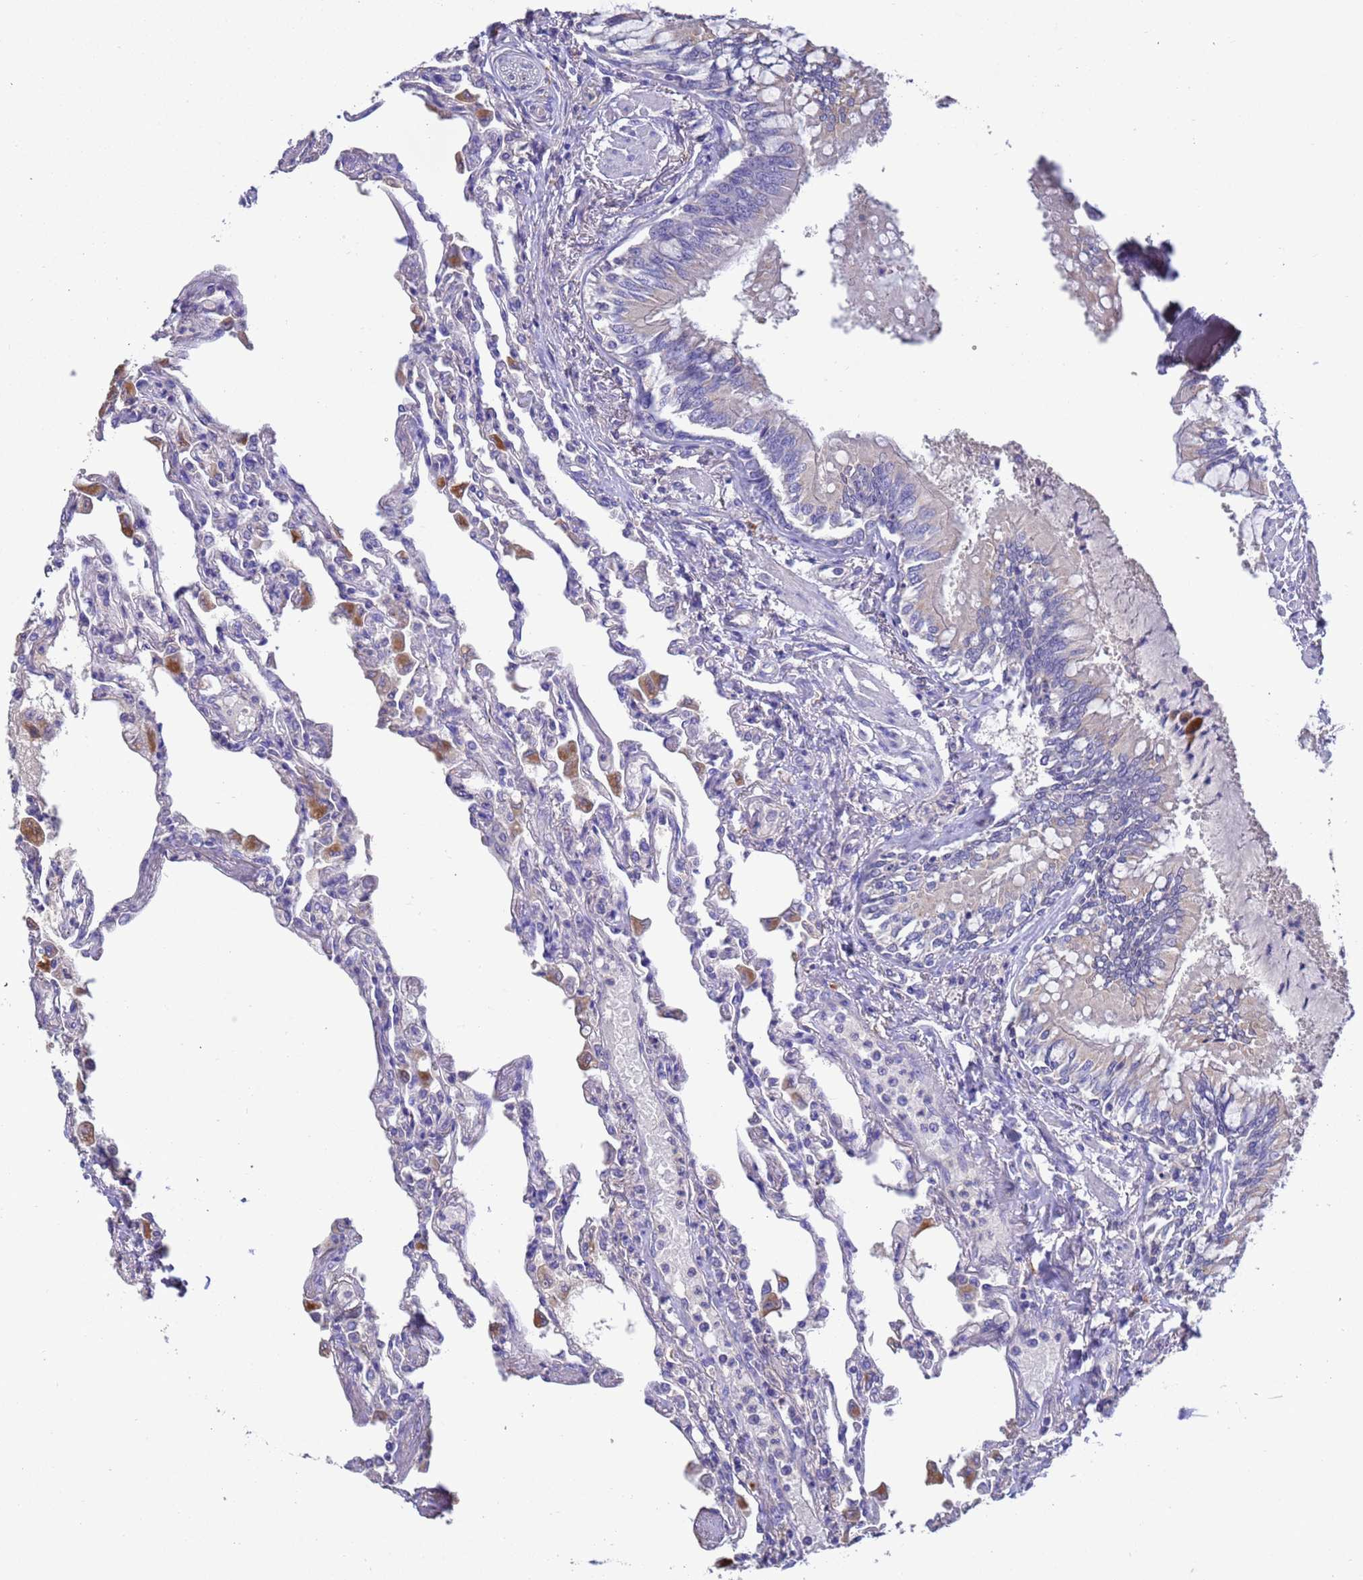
{"staining": {"intensity": "negative", "quantity": "none", "location": "none"}, "tissue": "lung", "cell_type": "Alveolar cells", "image_type": "normal", "snomed": [{"axis": "morphology", "description": "Normal tissue, NOS"}, {"axis": "topography", "description": "Bronchus"}, {"axis": "topography", "description": "Lung"}], "caption": "An image of human lung is negative for staining in alveolar cells. (Immunohistochemistry, brightfield microscopy, high magnification).", "gene": "SRL", "patient": {"sex": "female", "age": 49}}